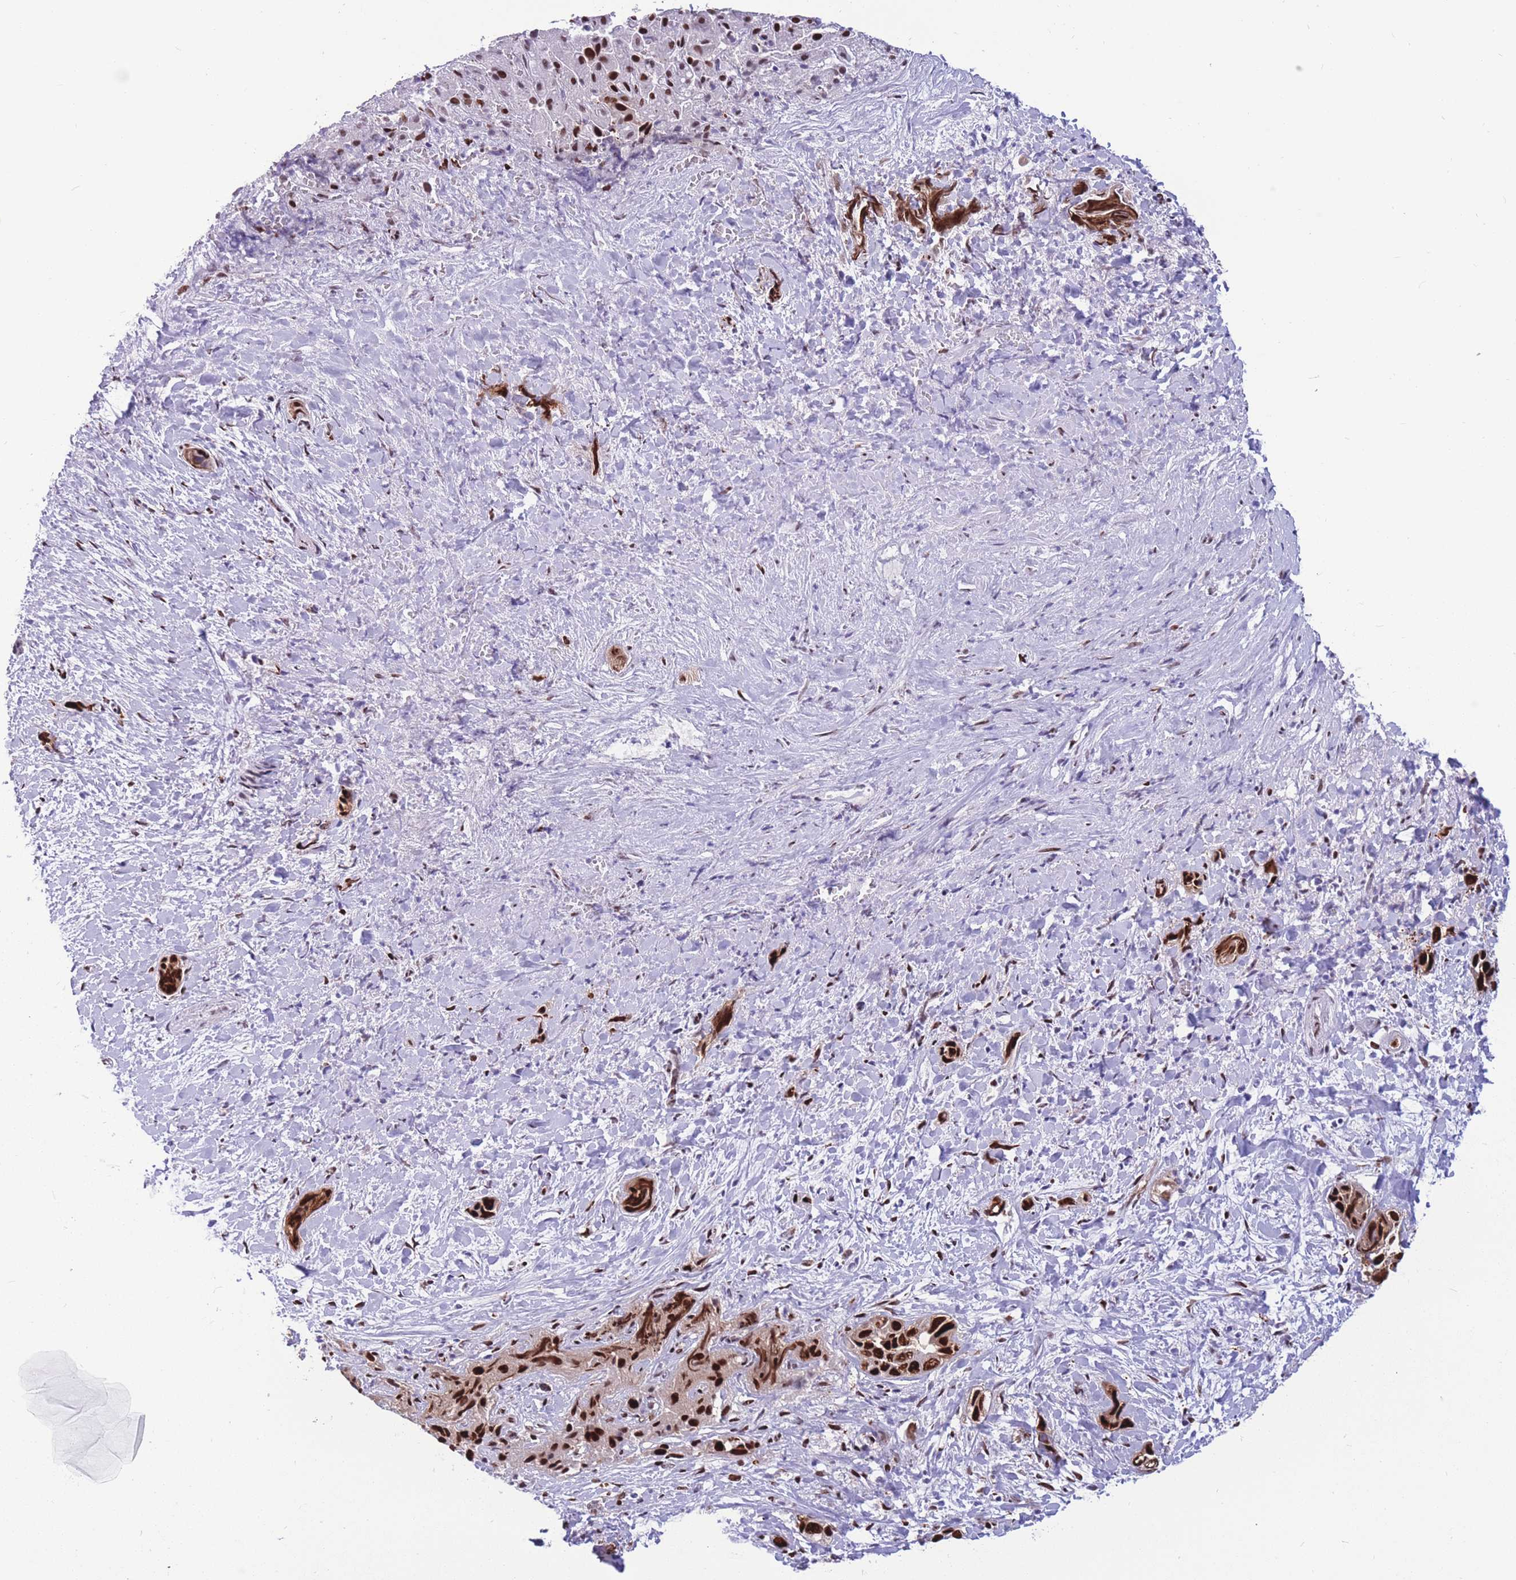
{"staining": {"intensity": "strong", "quantity": ">75%", "location": "nuclear"}, "tissue": "liver cancer", "cell_type": "Tumor cells", "image_type": "cancer", "snomed": [{"axis": "morphology", "description": "Cholangiocarcinoma"}, {"axis": "topography", "description": "Liver"}], "caption": "Cholangiocarcinoma (liver) stained for a protein (brown) exhibits strong nuclear positive expression in about >75% of tumor cells.", "gene": "NASP", "patient": {"sex": "female", "age": 52}}